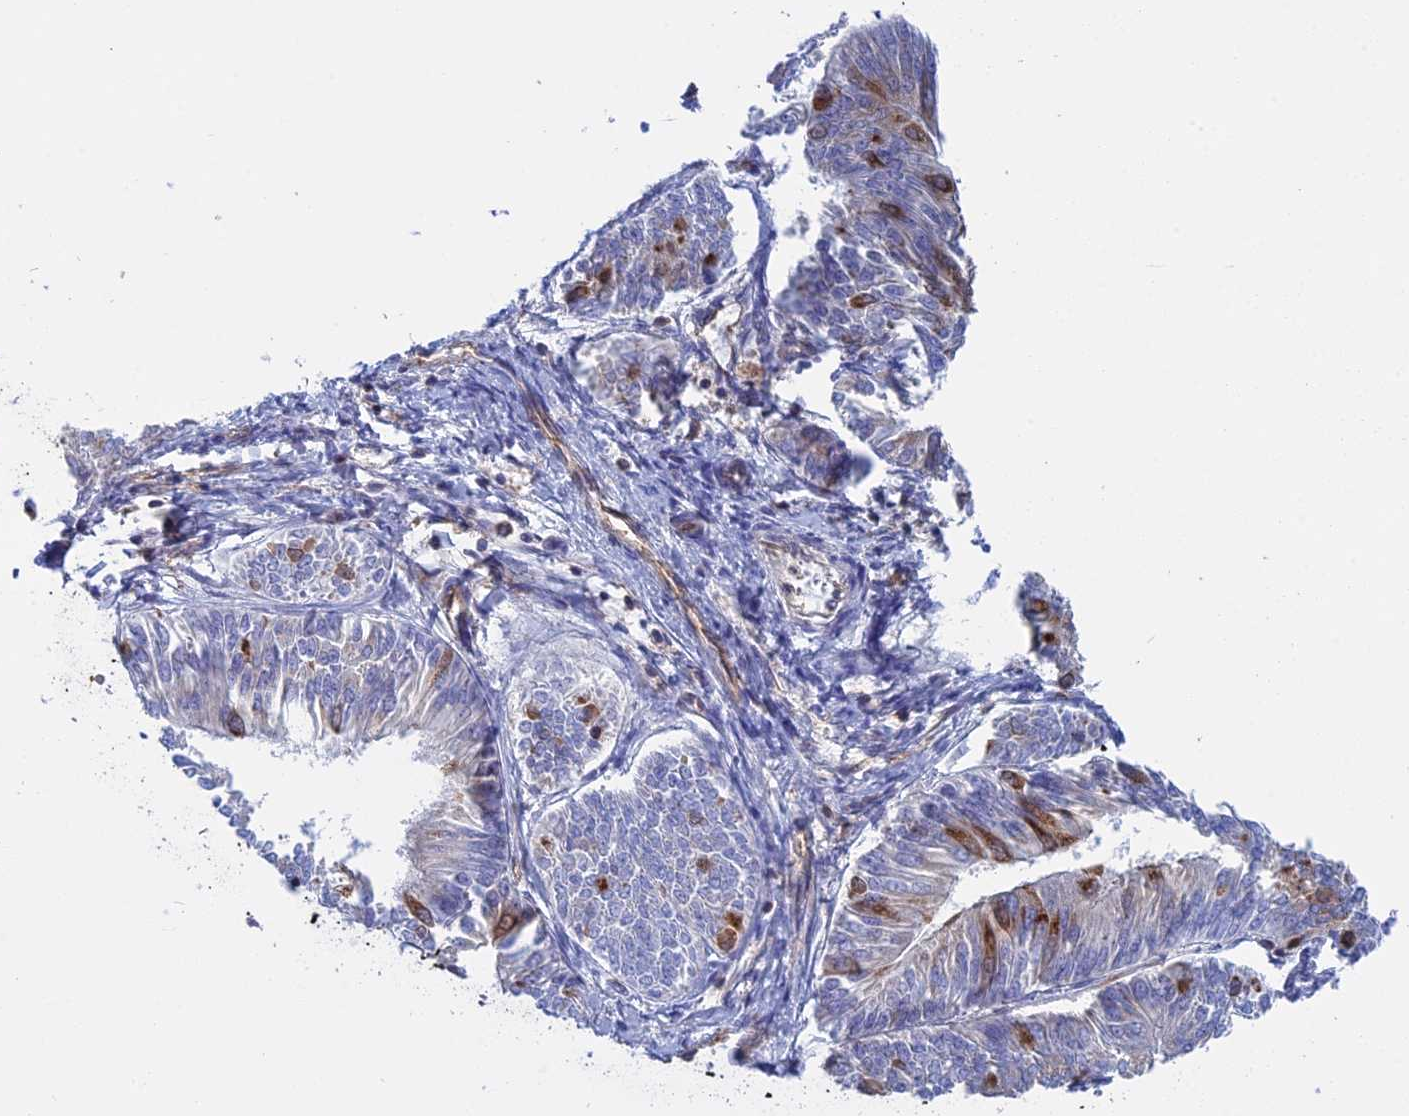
{"staining": {"intensity": "moderate", "quantity": "<25%", "location": "cytoplasmic/membranous"}, "tissue": "endometrial cancer", "cell_type": "Tumor cells", "image_type": "cancer", "snomed": [{"axis": "morphology", "description": "Adenocarcinoma, NOS"}, {"axis": "topography", "description": "Endometrium"}], "caption": "Immunohistochemical staining of human adenocarcinoma (endometrial) displays moderate cytoplasmic/membranous protein positivity in about <25% of tumor cells.", "gene": "CLINT1", "patient": {"sex": "female", "age": 58}}